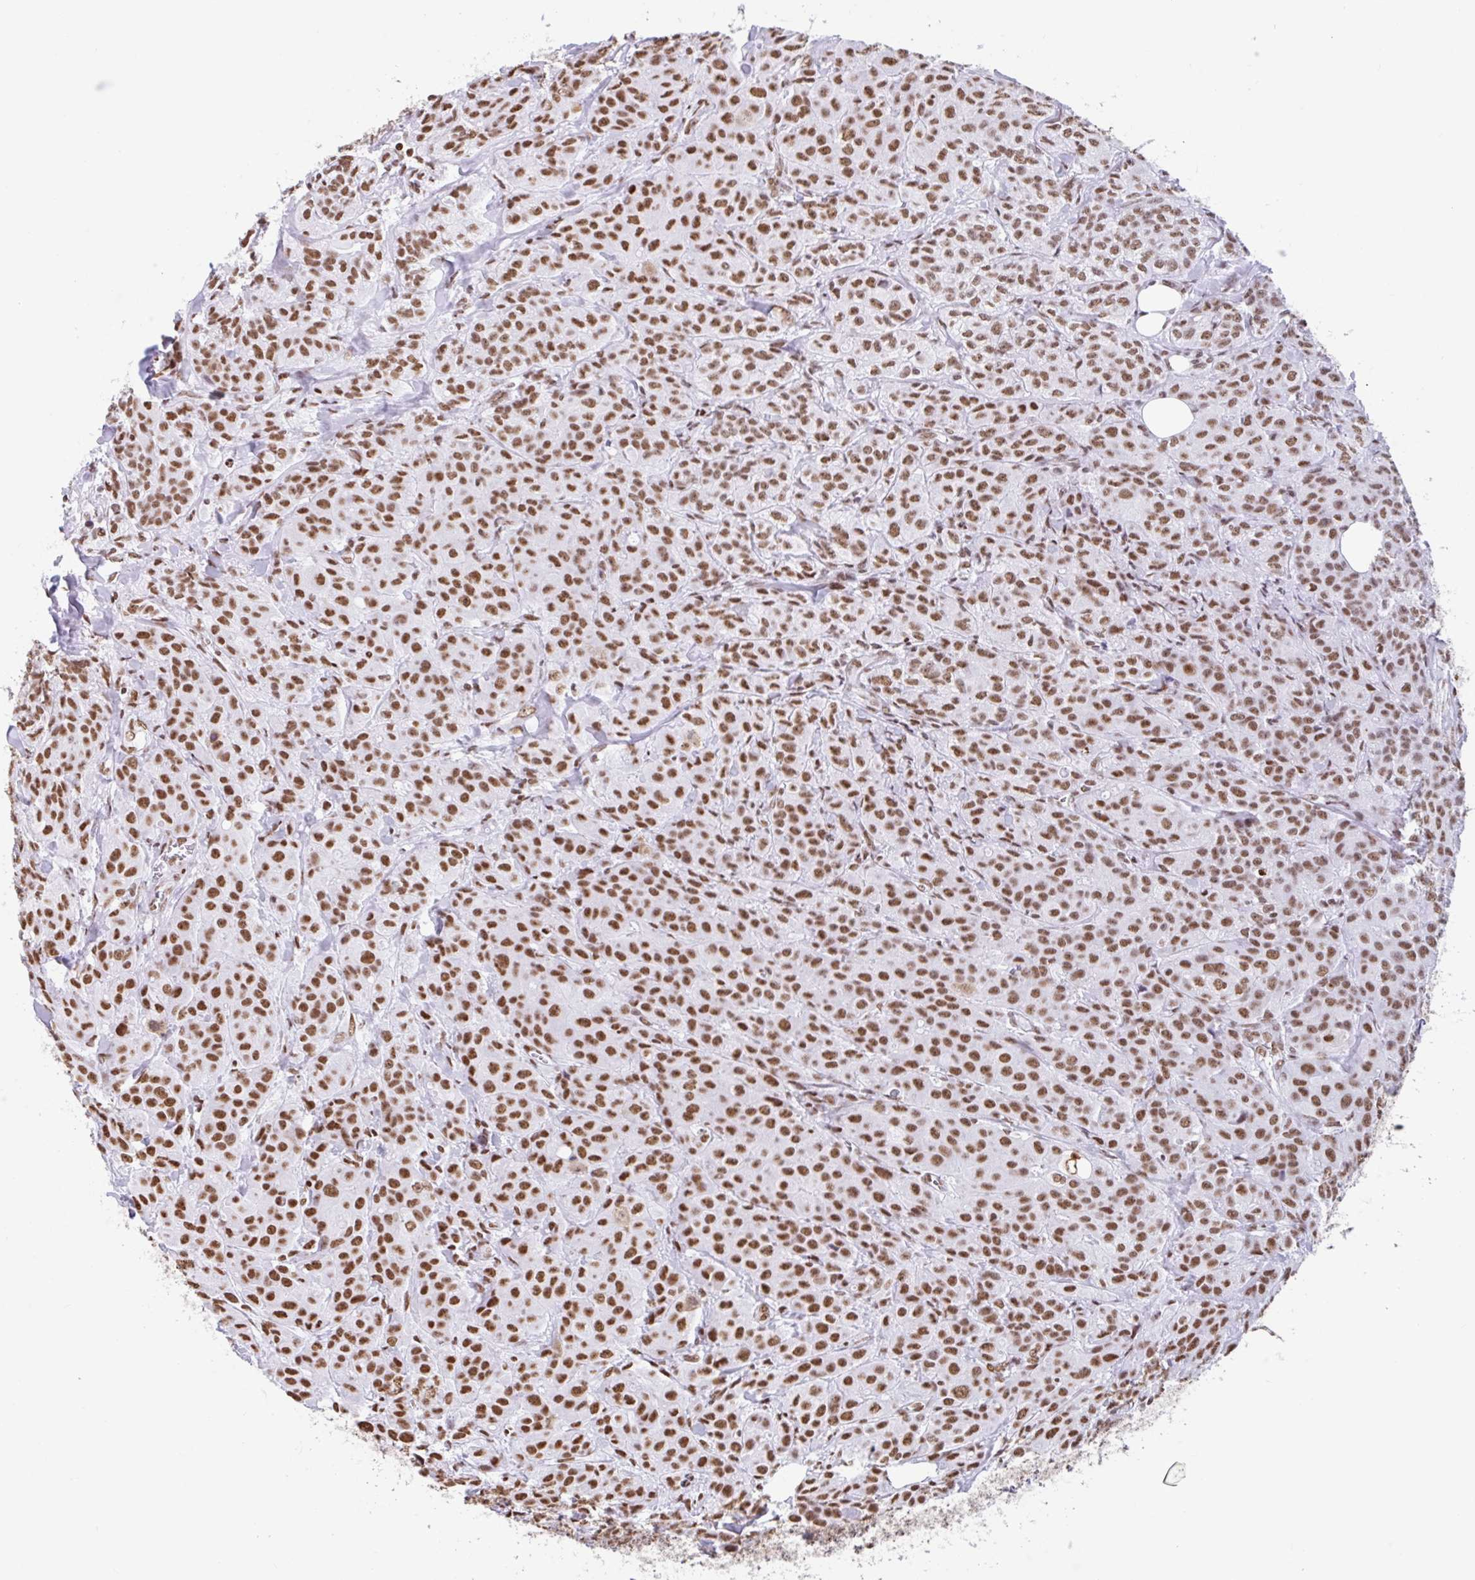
{"staining": {"intensity": "moderate", "quantity": ">75%", "location": "nuclear"}, "tissue": "breast cancer", "cell_type": "Tumor cells", "image_type": "cancer", "snomed": [{"axis": "morphology", "description": "Normal tissue, NOS"}, {"axis": "morphology", "description": "Duct carcinoma"}, {"axis": "topography", "description": "Breast"}], "caption": "Immunohistochemistry (IHC) photomicrograph of human breast intraductal carcinoma stained for a protein (brown), which displays medium levels of moderate nuclear positivity in about >75% of tumor cells.", "gene": "KHDRBS1", "patient": {"sex": "female", "age": 43}}